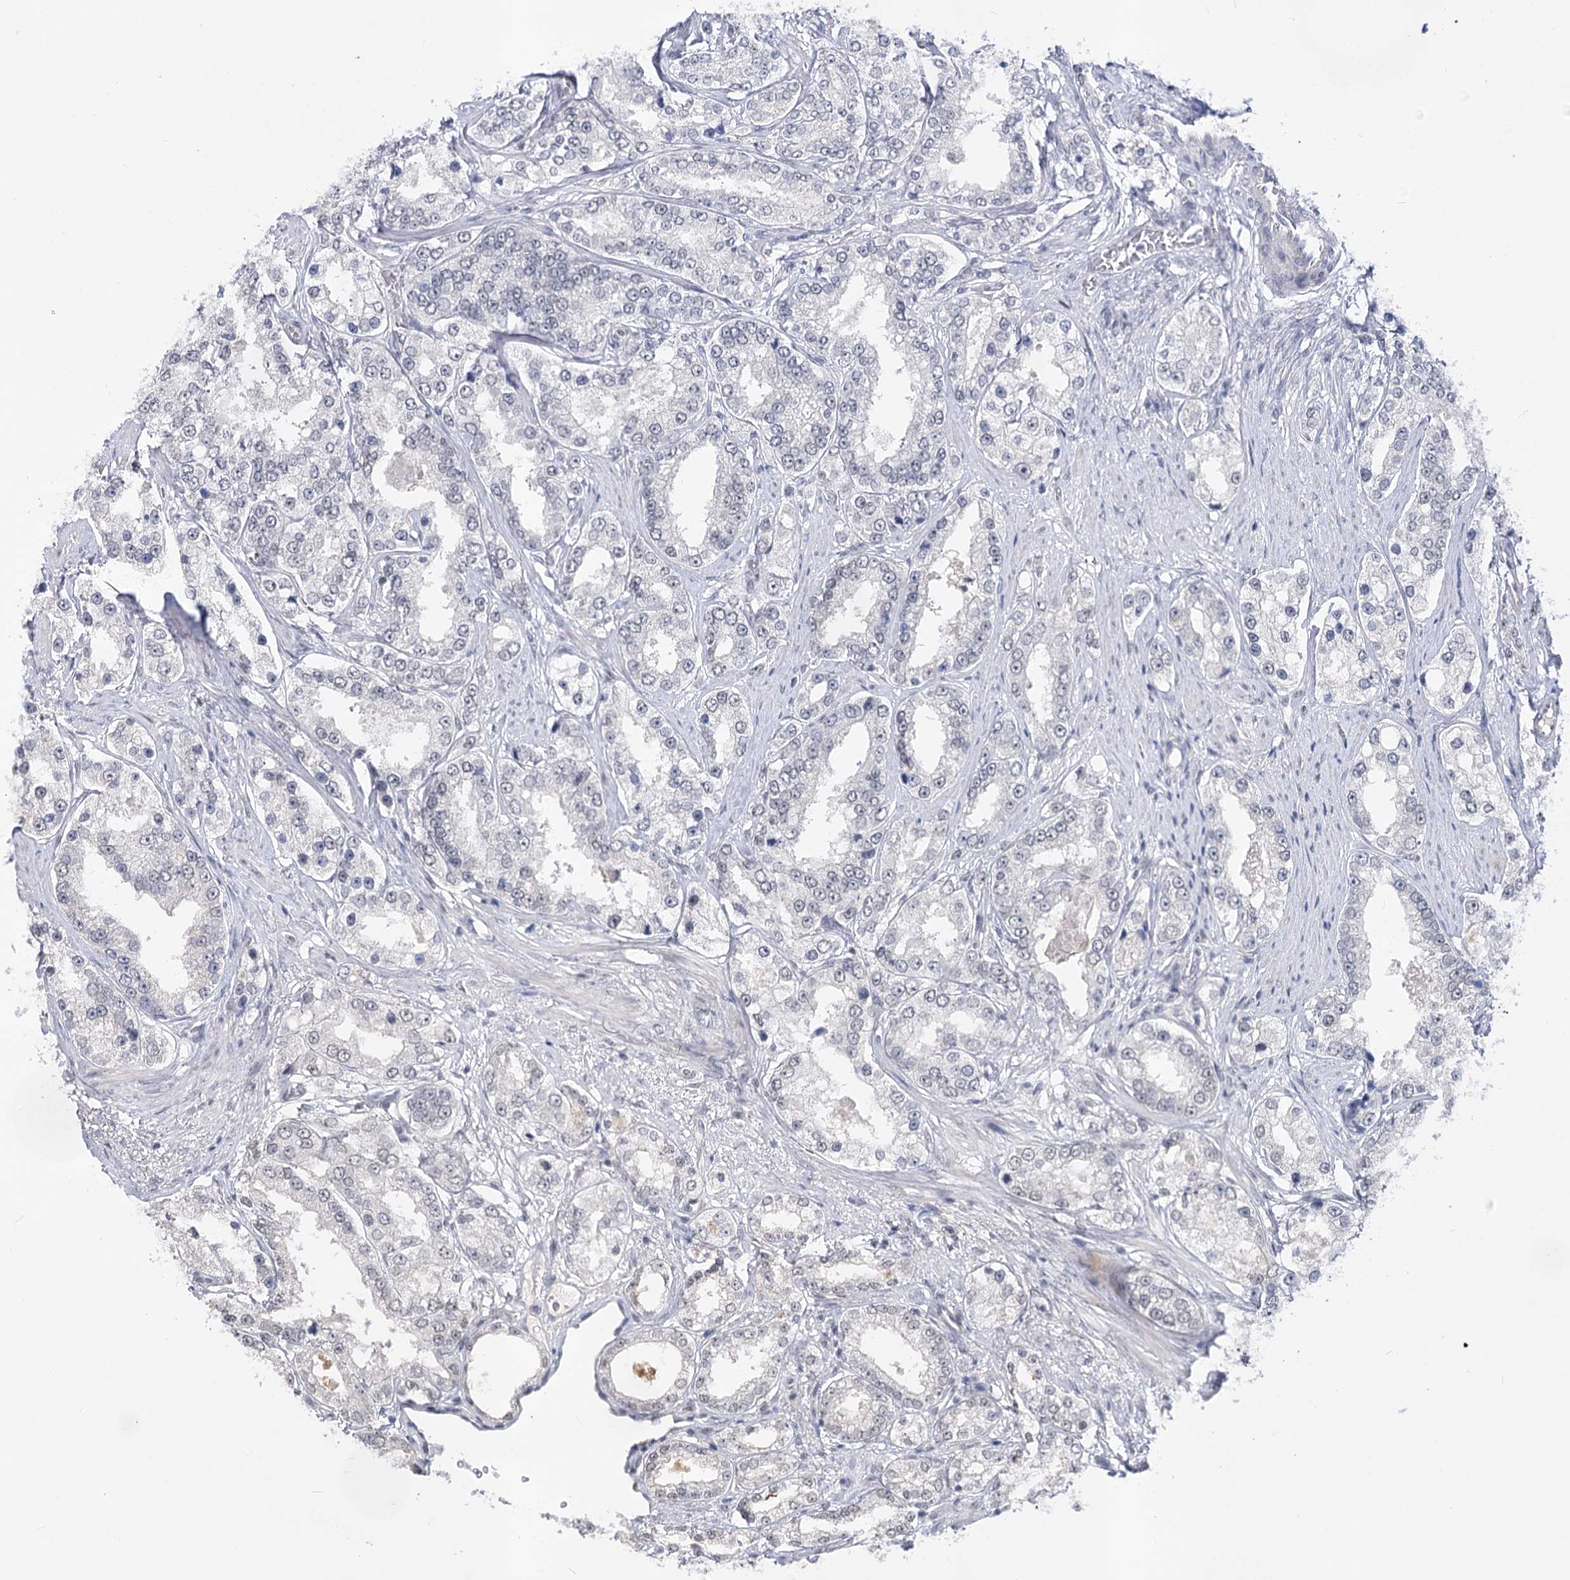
{"staining": {"intensity": "negative", "quantity": "none", "location": "none"}, "tissue": "prostate cancer", "cell_type": "Tumor cells", "image_type": "cancer", "snomed": [{"axis": "morphology", "description": "Normal tissue, NOS"}, {"axis": "morphology", "description": "Adenocarcinoma, High grade"}, {"axis": "topography", "description": "Prostate"}], "caption": "There is no significant expression in tumor cells of adenocarcinoma (high-grade) (prostate).", "gene": "ATP10B", "patient": {"sex": "male", "age": 83}}